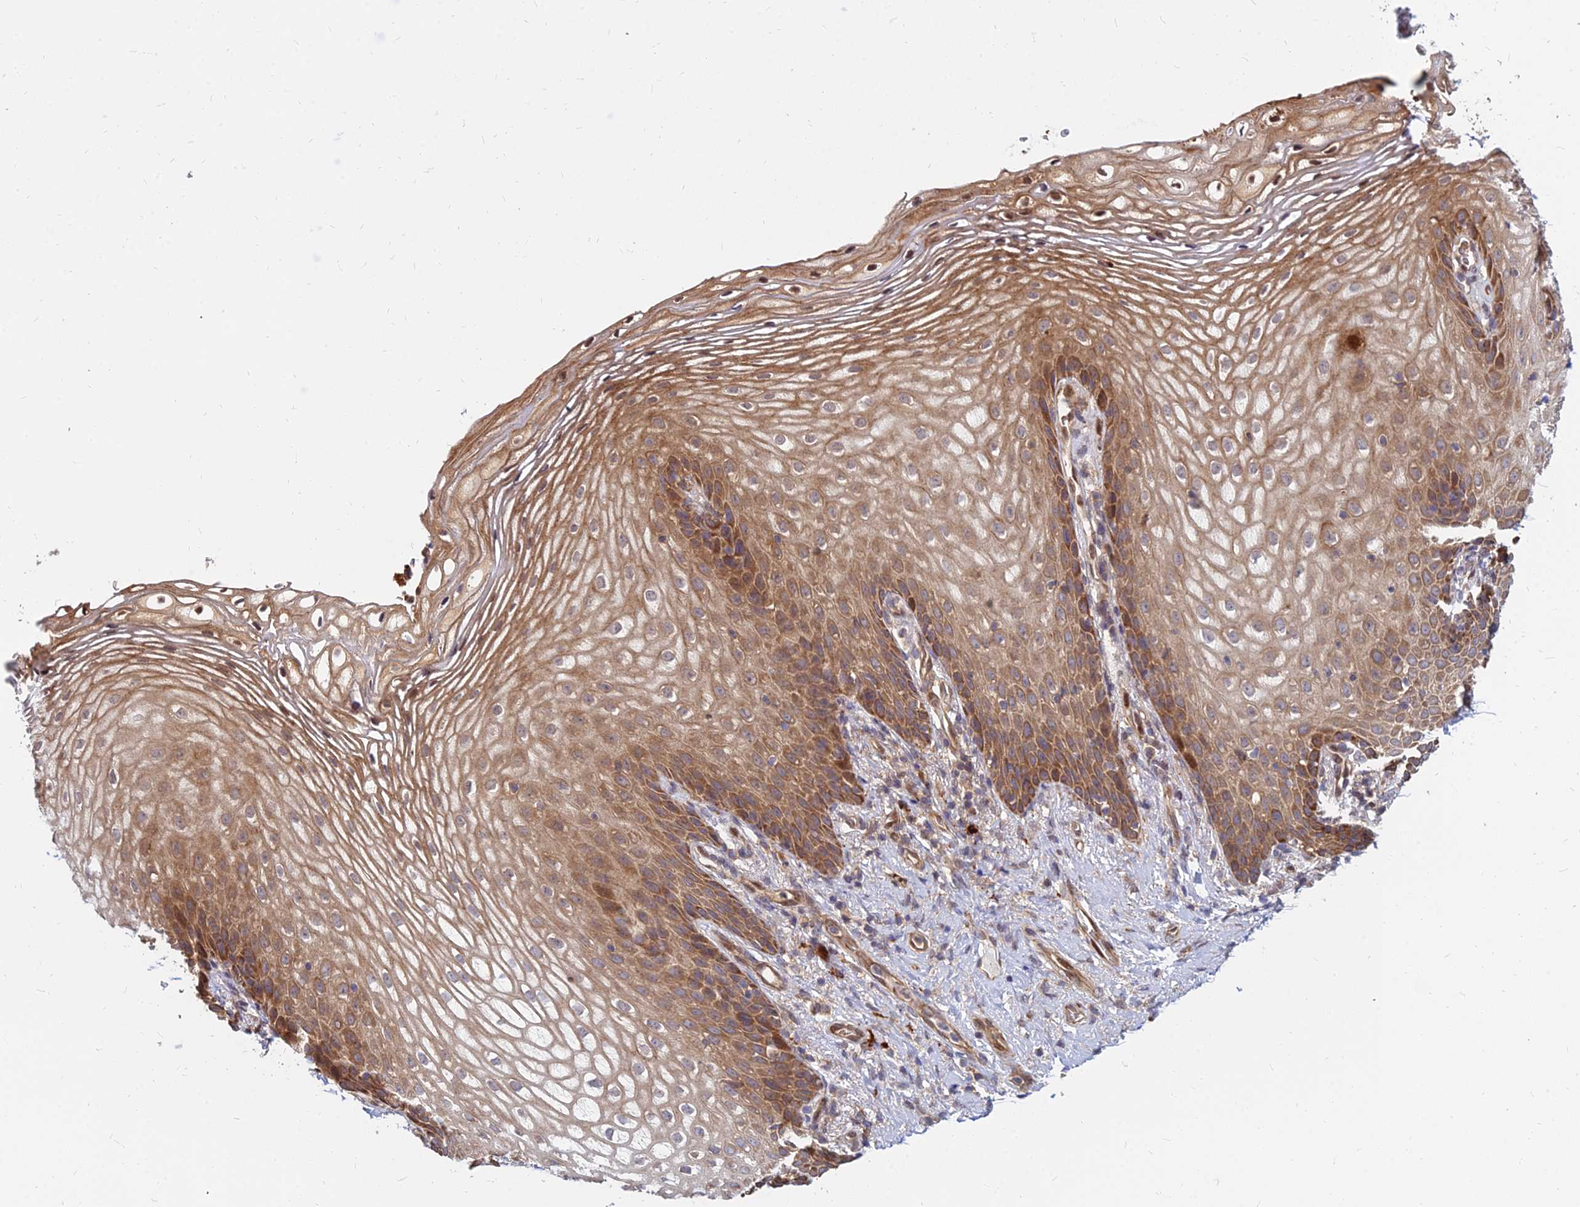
{"staining": {"intensity": "moderate", "quantity": ">75%", "location": "cytoplasmic/membranous,nuclear"}, "tissue": "vagina", "cell_type": "Squamous epithelial cells", "image_type": "normal", "snomed": [{"axis": "morphology", "description": "Normal tissue, NOS"}, {"axis": "topography", "description": "Vagina"}], "caption": "Protein analysis of benign vagina reveals moderate cytoplasmic/membranous,nuclear staining in about >75% of squamous epithelial cells.", "gene": "CCT6A", "patient": {"sex": "female", "age": 60}}